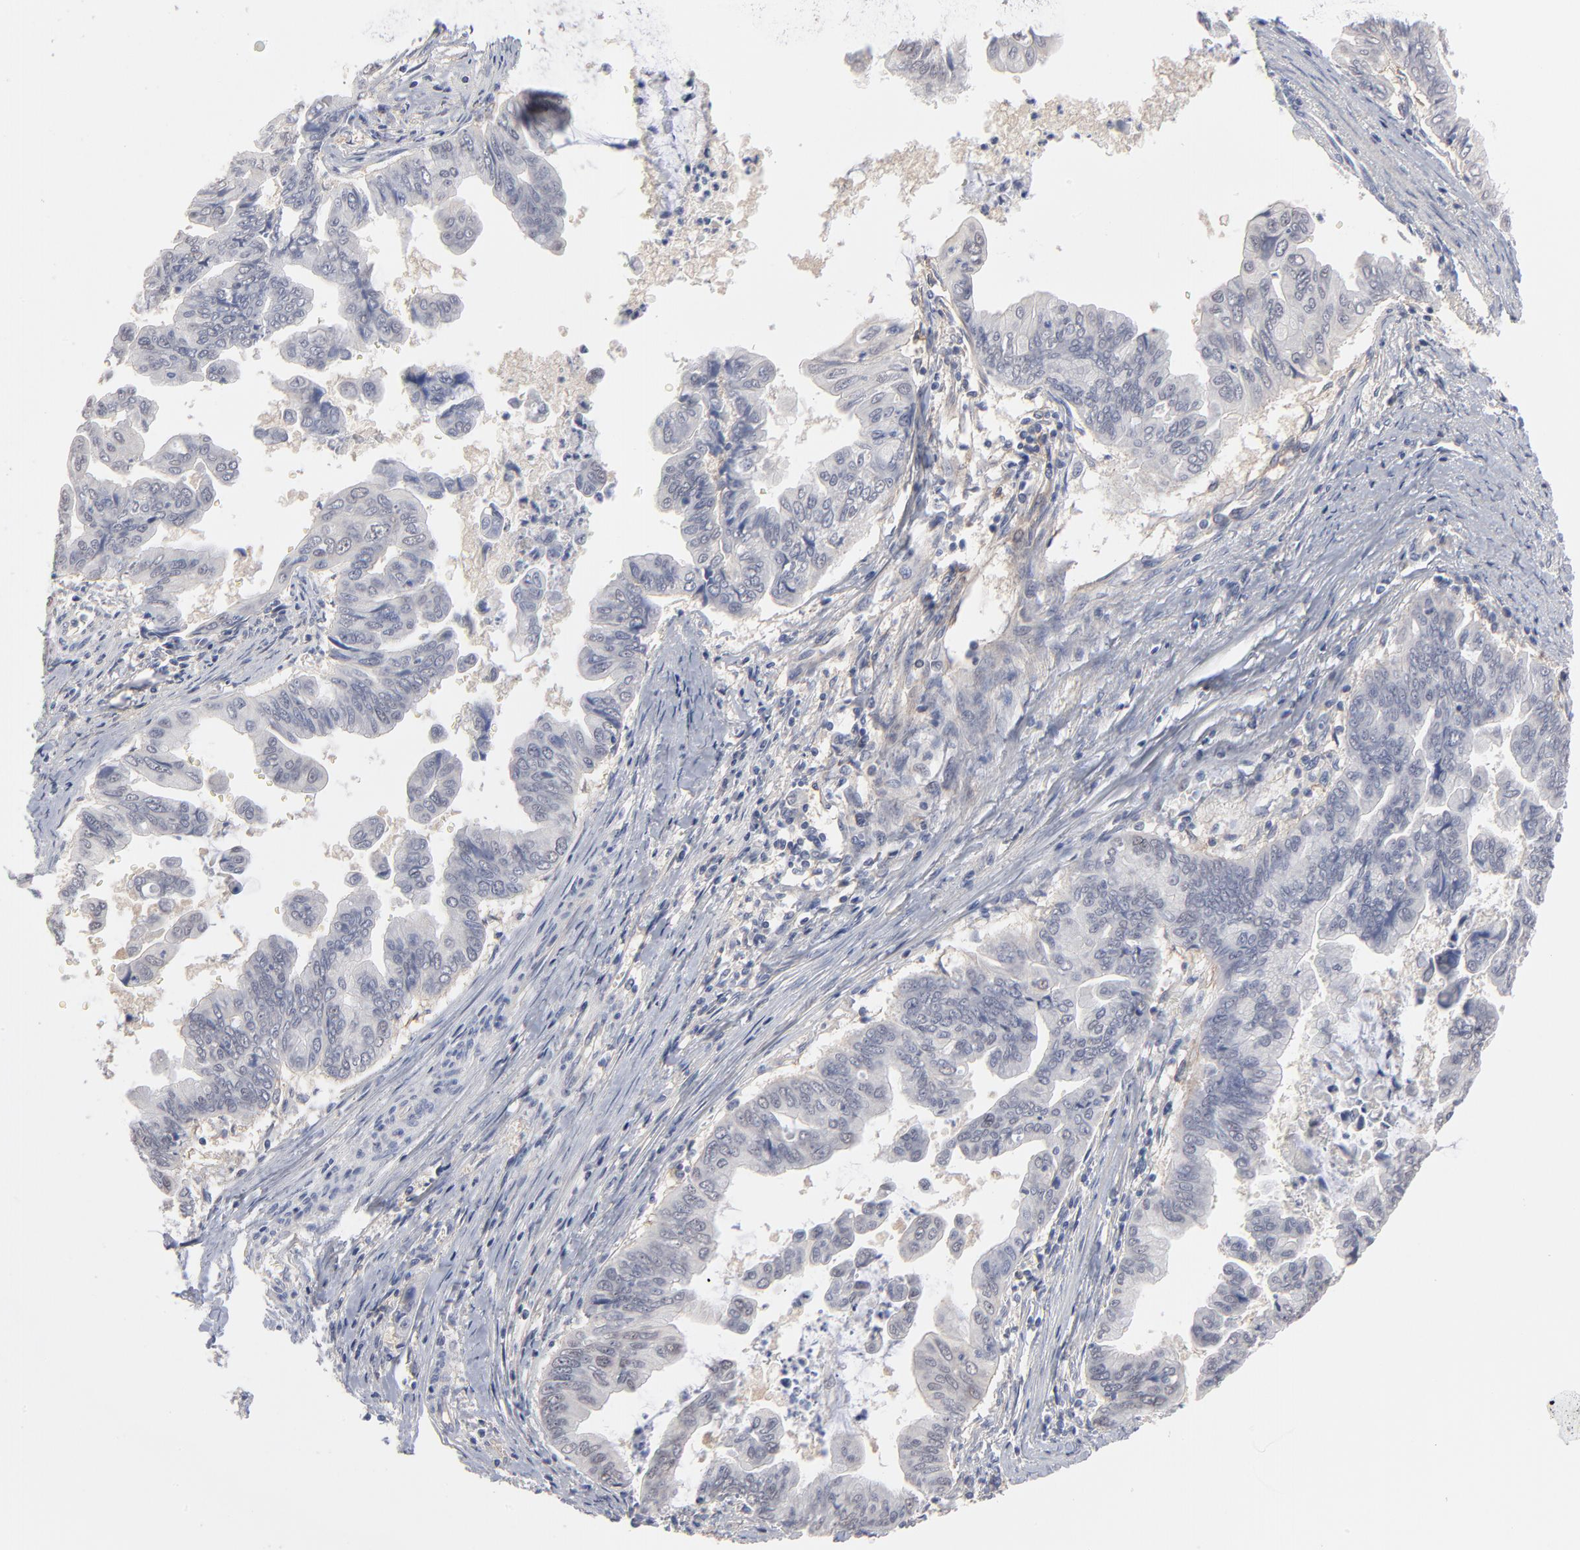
{"staining": {"intensity": "moderate", "quantity": "<25%", "location": "cytoplasmic/membranous"}, "tissue": "stomach cancer", "cell_type": "Tumor cells", "image_type": "cancer", "snomed": [{"axis": "morphology", "description": "Adenocarcinoma, NOS"}, {"axis": "topography", "description": "Stomach, upper"}], "caption": "Stomach cancer was stained to show a protein in brown. There is low levels of moderate cytoplasmic/membranous expression in approximately <25% of tumor cells.", "gene": "SLC16A1", "patient": {"sex": "male", "age": 80}}